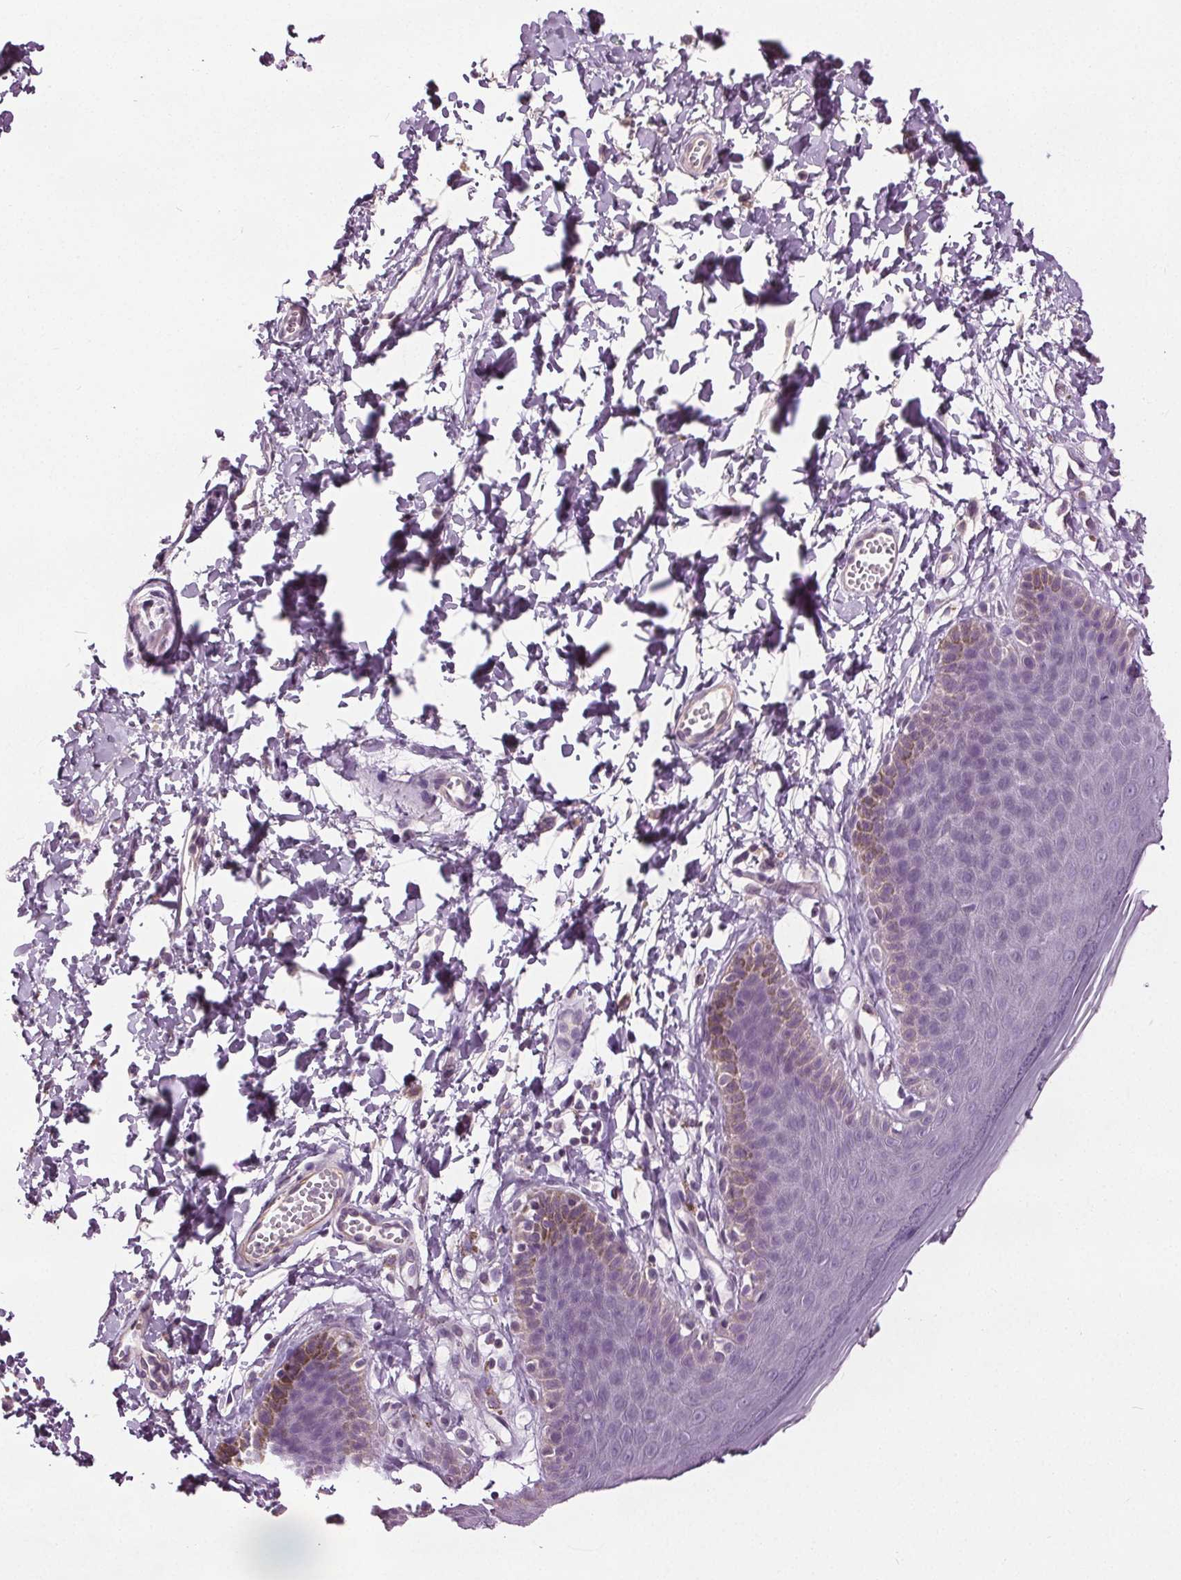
{"staining": {"intensity": "negative", "quantity": "none", "location": "none"}, "tissue": "skin", "cell_type": "Epidermal cells", "image_type": "normal", "snomed": [{"axis": "morphology", "description": "Normal tissue, NOS"}, {"axis": "topography", "description": "Anal"}], "caption": "Immunohistochemistry of normal human skin exhibits no staining in epidermal cells. Nuclei are stained in blue.", "gene": "RASA1", "patient": {"sex": "male", "age": 53}}